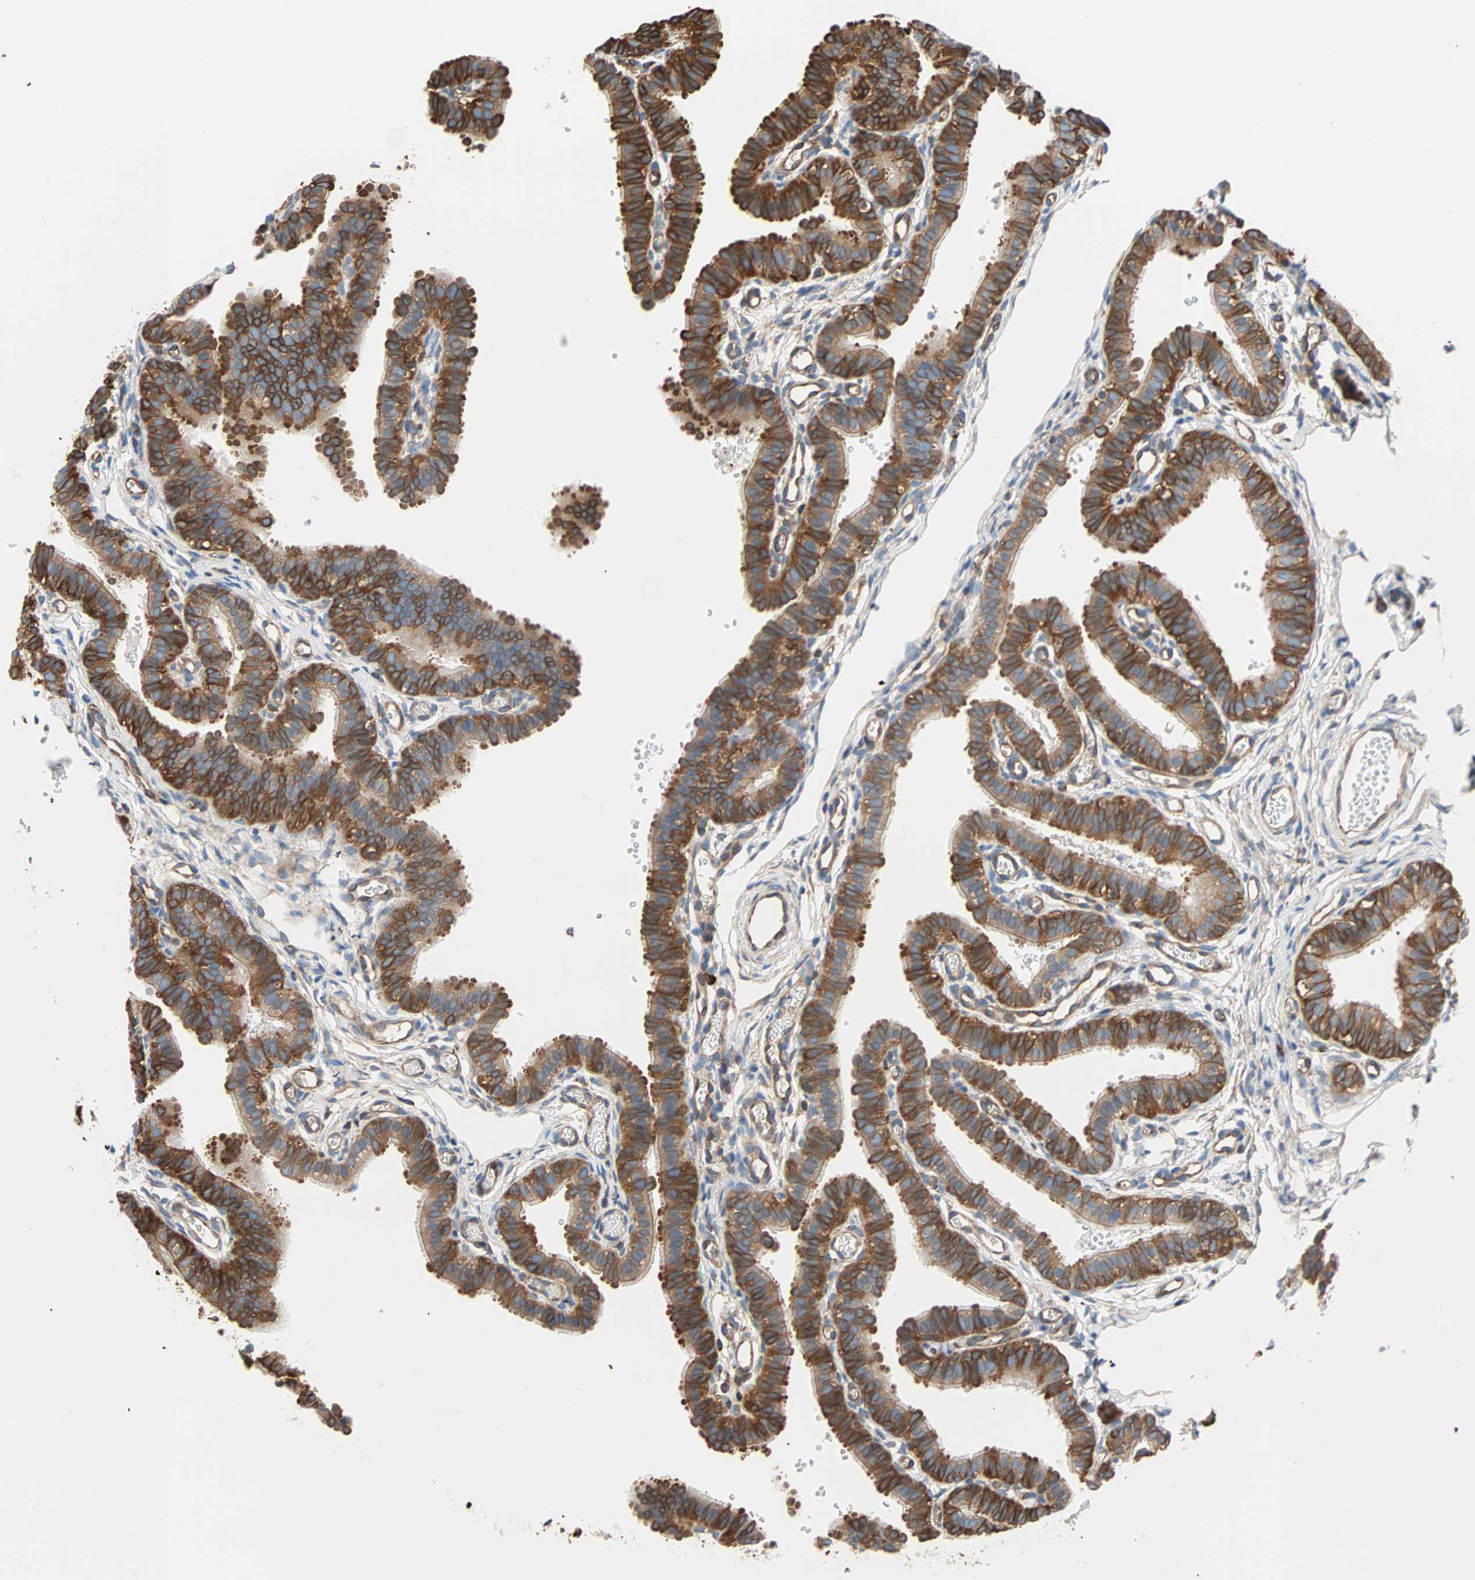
{"staining": {"intensity": "strong", "quantity": ">75%", "location": "cytoplasmic/membranous"}, "tissue": "fallopian tube", "cell_type": "Glandular cells", "image_type": "normal", "snomed": [{"axis": "morphology", "description": "Normal tissue, NOS"}, {"axis": "topography", "description": "Fallopian tube"}, {"axis": "topography", "description": "Placenta"}], "caption": "Unremarkable fallopian tube reveals strong cytoplasmic/membranous positivity in approximately >75% of glandular cells Immunohistochemistry stains the protein in brown and the nuclei are stained blue..", "gene": "EEF2", "patient": {"sex": "female", "age": 34}}